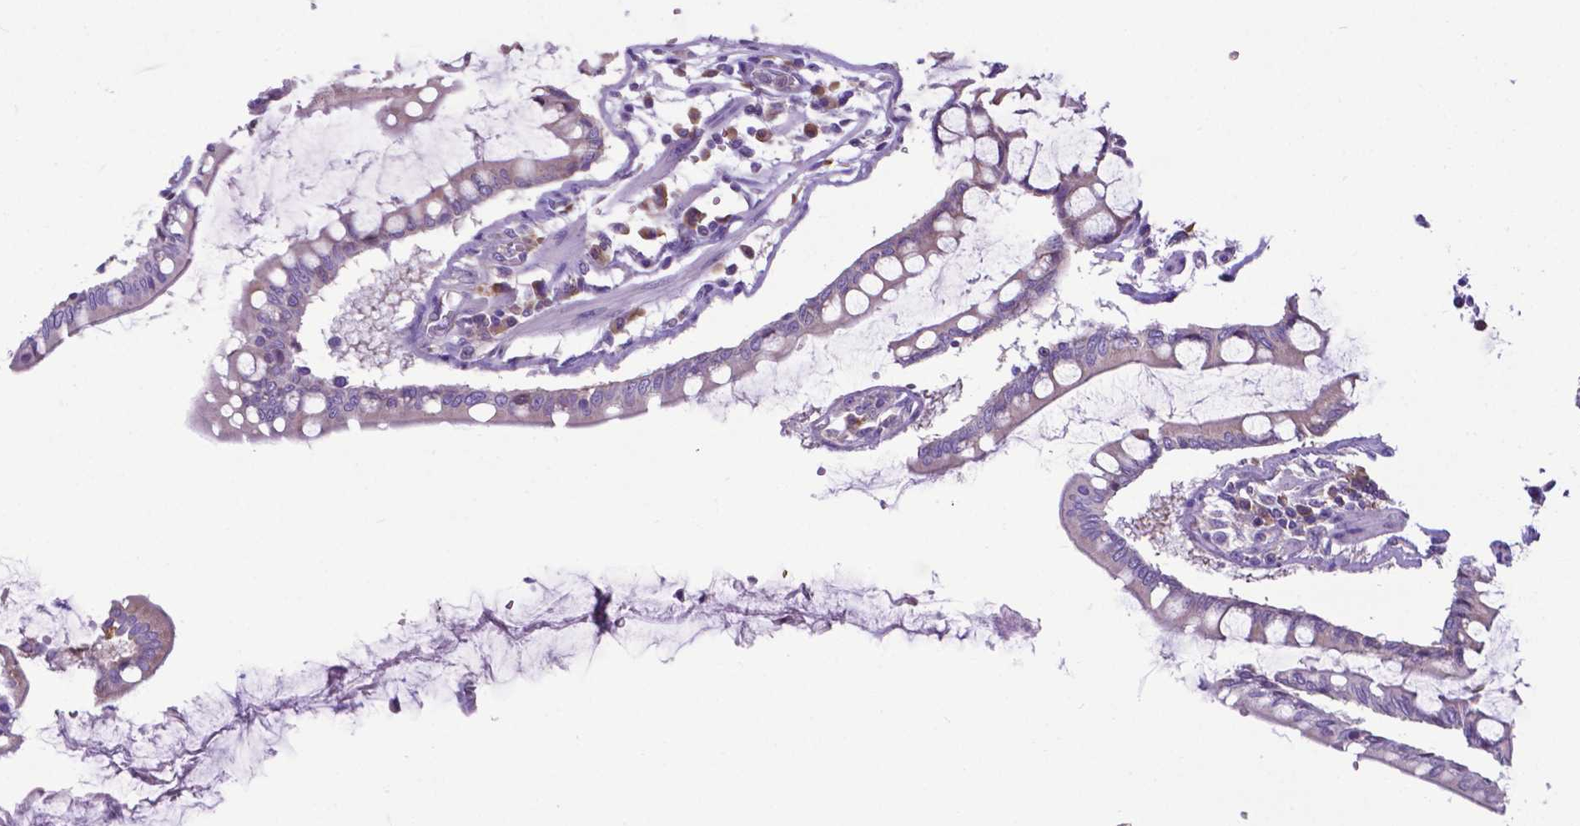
{"staining": {"intensity": "negative", "quantity": "none", "location": "none"}, "tissue": "carcinoid", "cell_type": "Tumor cells", "image_type": "cancer", "snomed": [{"axis": "morphology", "description": "Carcinoid, malignant, NOS"}, {"axis": "topography", "description": "Small intestine"}], "caption": "High magnification brightfield microscopy of carcinoid stained with DAB (3,3'-diaminobenzidine) (brown) and counterstained with hematoxylin (blue): tumor cells show no significant staining.", "gene": "RPL6", "patient": {"sex": "female", "age": 65}}